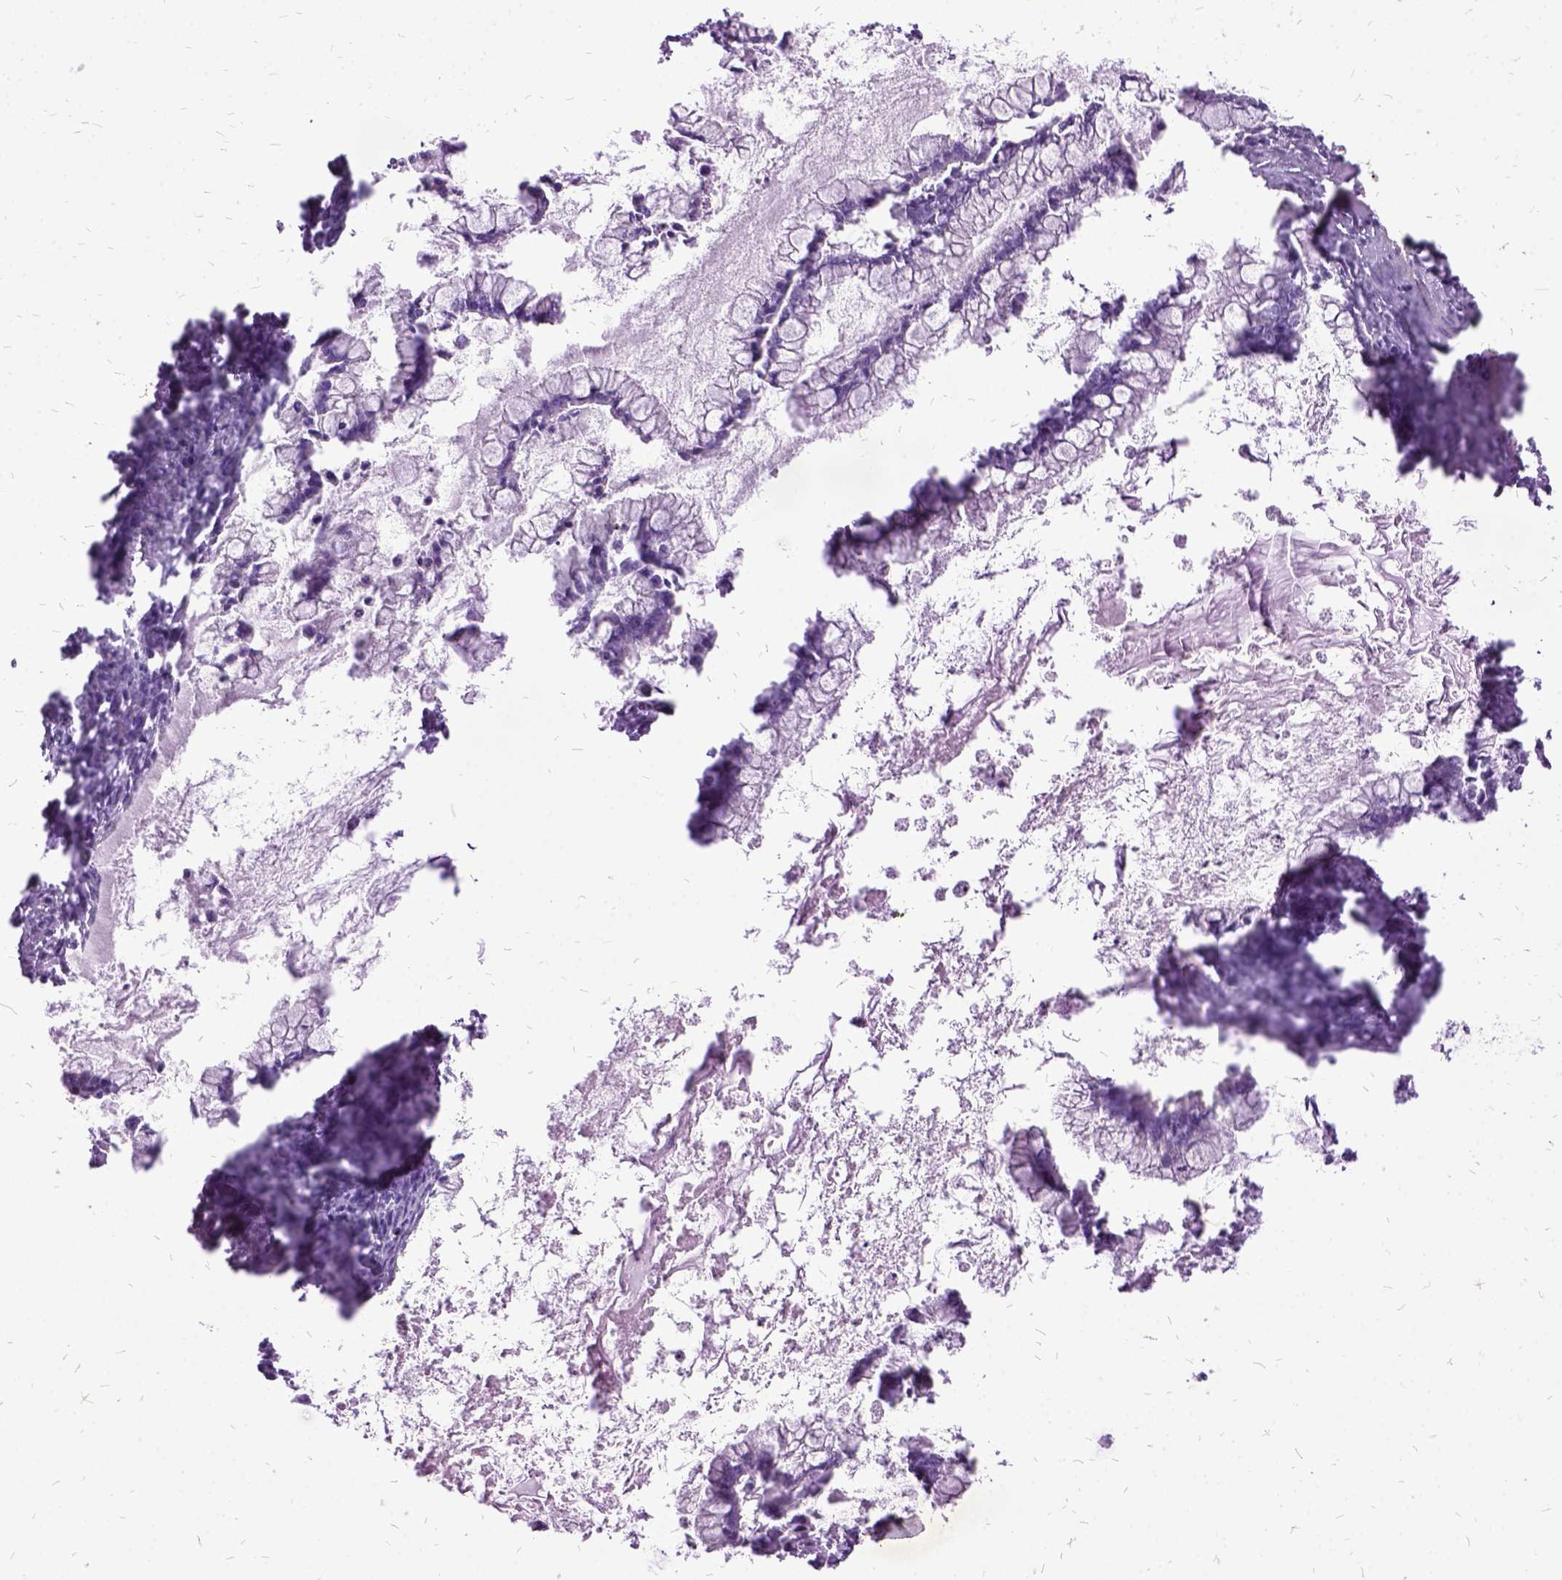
{"staining": {"intensity": "negative", "quantity": "none", "location": "none"}, "tissue": "ovarian cancer", "cell_type": "Tumor cells", "image_type": "cancer", "snomed": [{"axis": "morphology", "description": "Cystadenocarcinoma, mucinous, NOS"}, {"axis": "topography", "description": "Ovary"}], "caption": "Histopathology image shows no significant protein staining in tumor cells of ovarian mucinous cystadenocarcinoma.", "gene": "MME", "patient": {"sex": "female", "age": 67}}